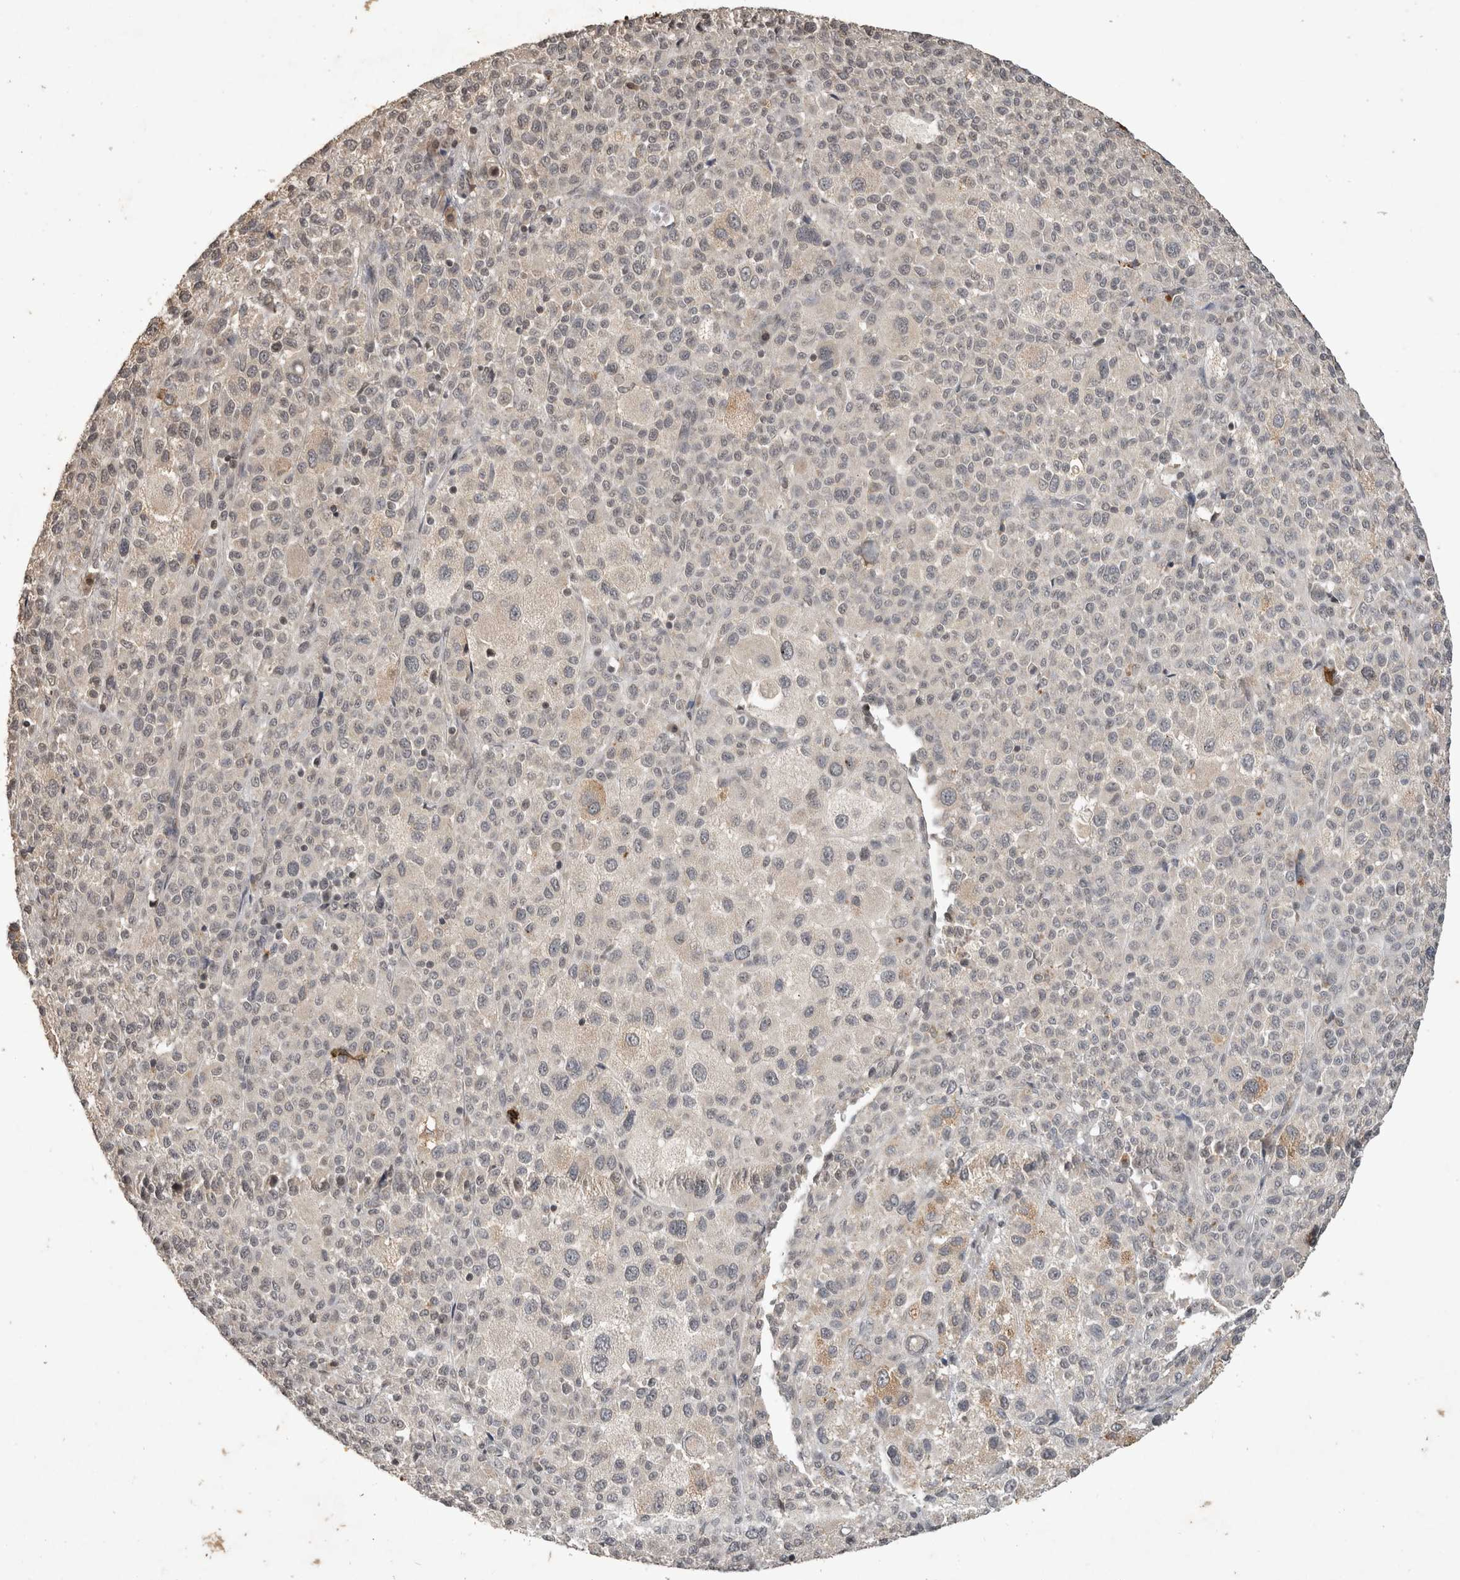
{"staining": {"intensity": "negative", "quantity": "none", "location": "none"}, "tissue": "melanoma", "cell_type": "Tumor cells", "image_type": "cancer", "snomed": [{"axis": "morphology", "description": "Malignant melanoma, Metastatic site"}, {"axis": "topography", "description": "Skin"}], "caption": "DAB immunohistochemical staining of malignant melanoma (metastatic site) reveals no significant staining in tumor cells. Nuclei are stained in blue.", "gene": "HRK", "patient": {"sex": "female", "age": 74}}